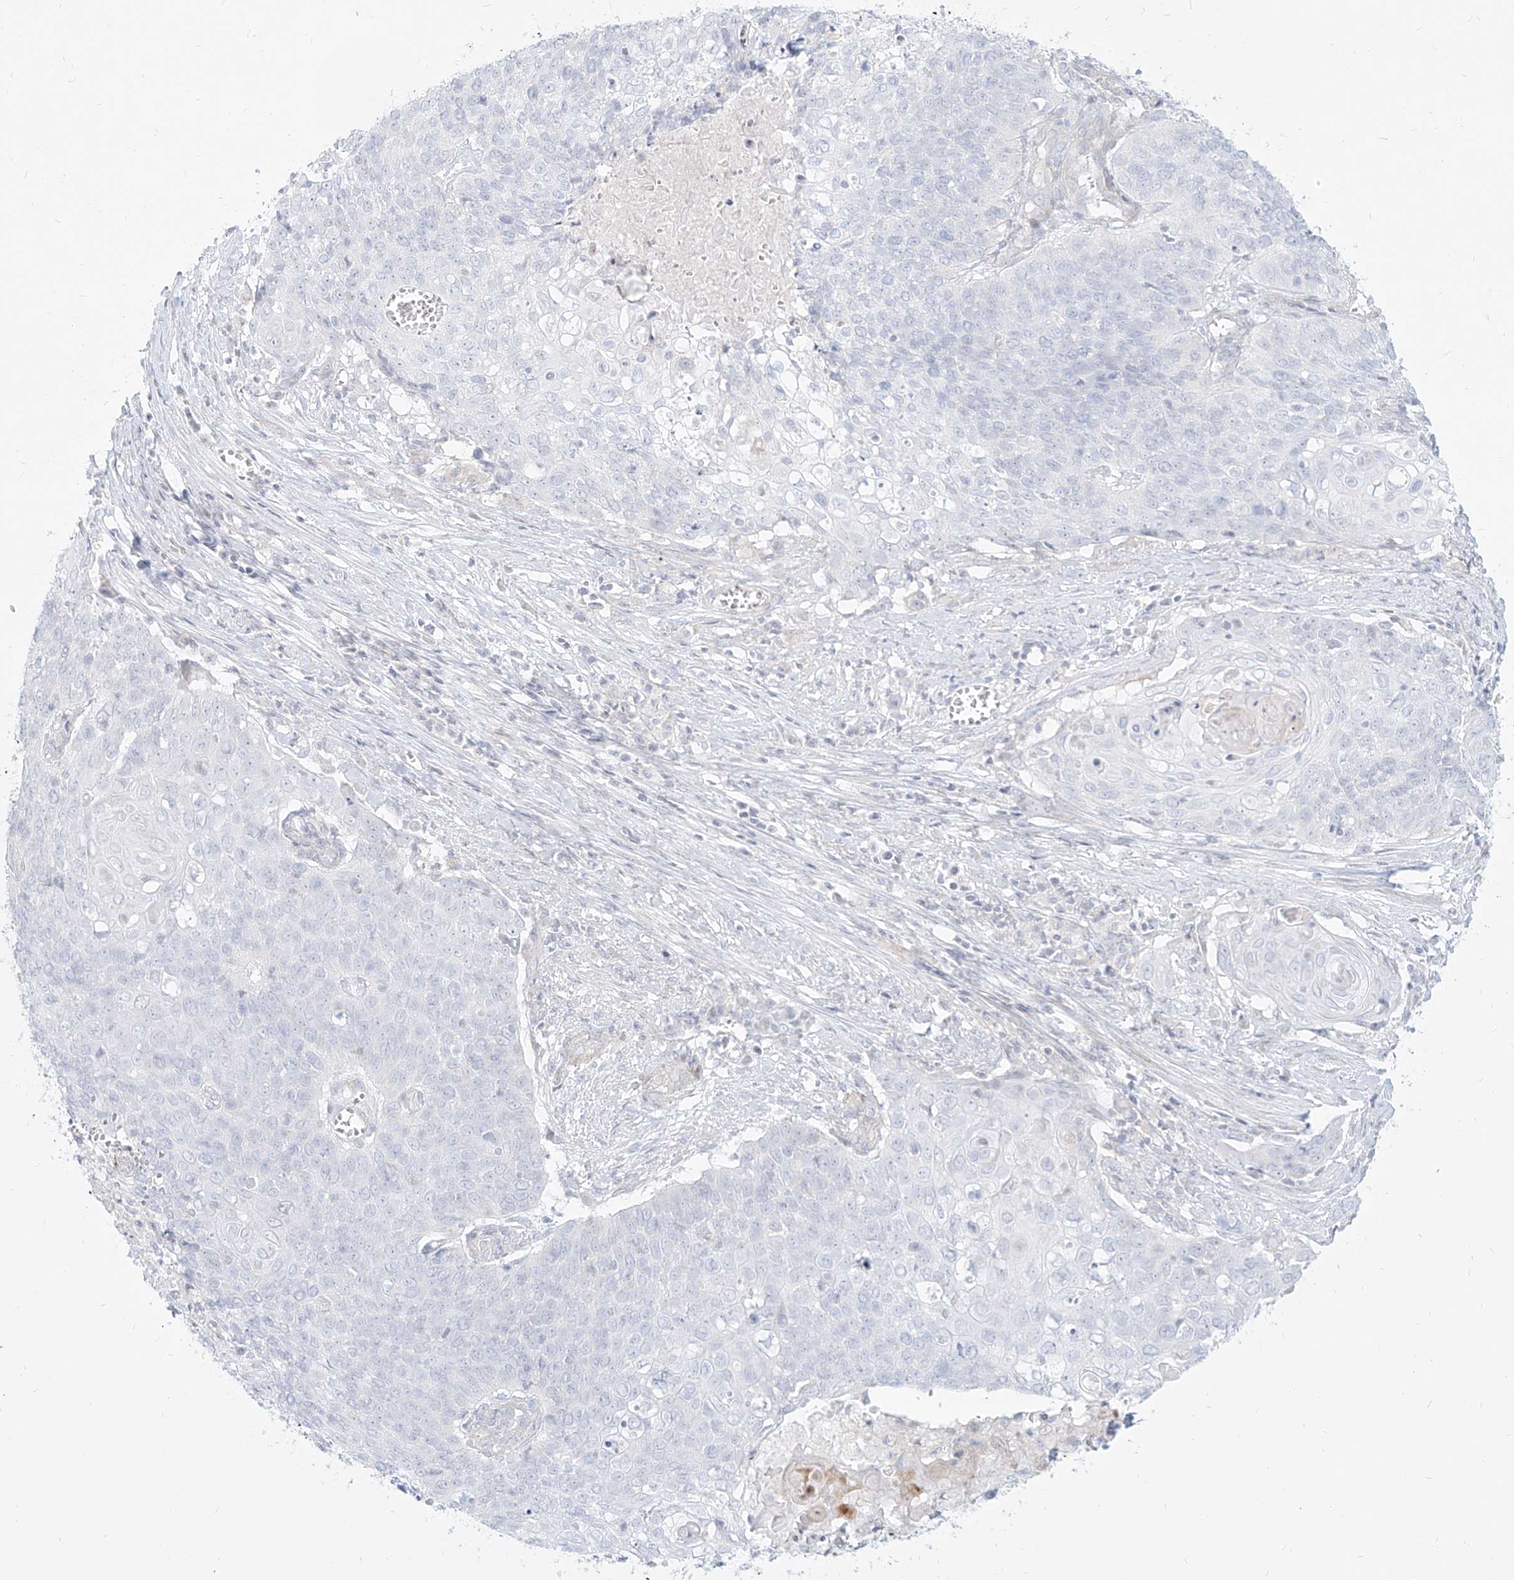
{"staining": {"intensity": "negative", "quantity": "none", "location": "none"}, "tissue": "cervical cancer", "cell_type": "Tumor cells", "image_type": "cancer", "snomed": [{"axis": "morphology", "description": "Squamous cell carcinoma, NOS"}, {"axis": "topography", "description": "Cervix"}], "caption": "DAB (3,3'-diaminobenzidine) immunohistochemical staining of cervical squamous cell carcinoma exhibits no significant staining in tumor cells.", "gene": "ITPKB", "patient": {"sex": "female", "age": 39}}